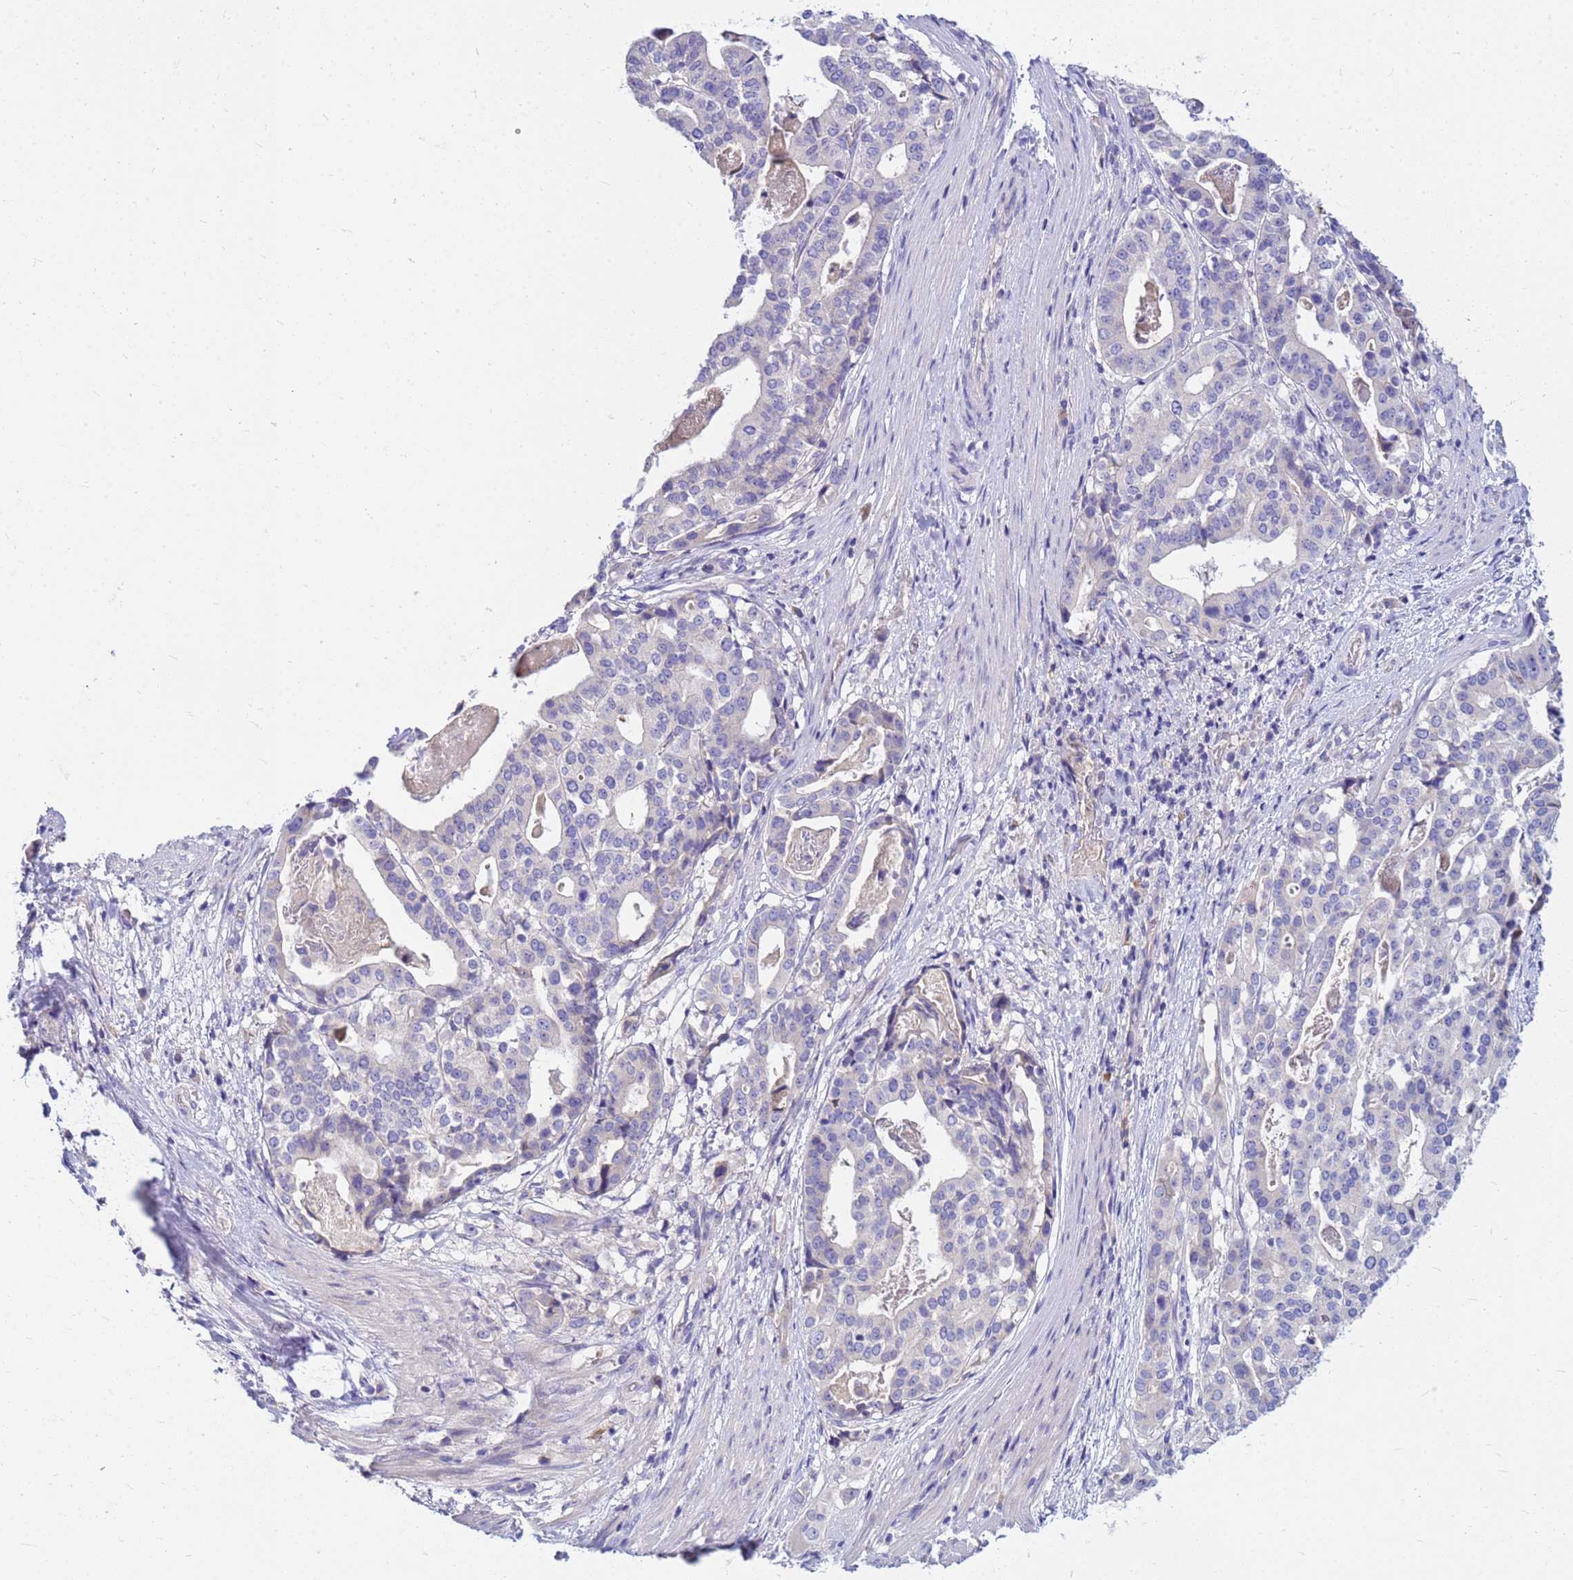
{"staining": {"intensity": "negative", "quantity": "none", "location": "none"}, "tissue": "stomach cancer", "cell_type": "Tumor cells", "image_type": "cancer", "snomed": [{"axis": "morphology", "description": "Adenocarcinoma, NOS"}, {"axis": "topography", "description": "Stomach"}], "caption": "Tumor cells show no significant protein expression in stomach adenocarcinoma.", "gene": "DPRX", "patient": {"sex": "male", "age": 48}}